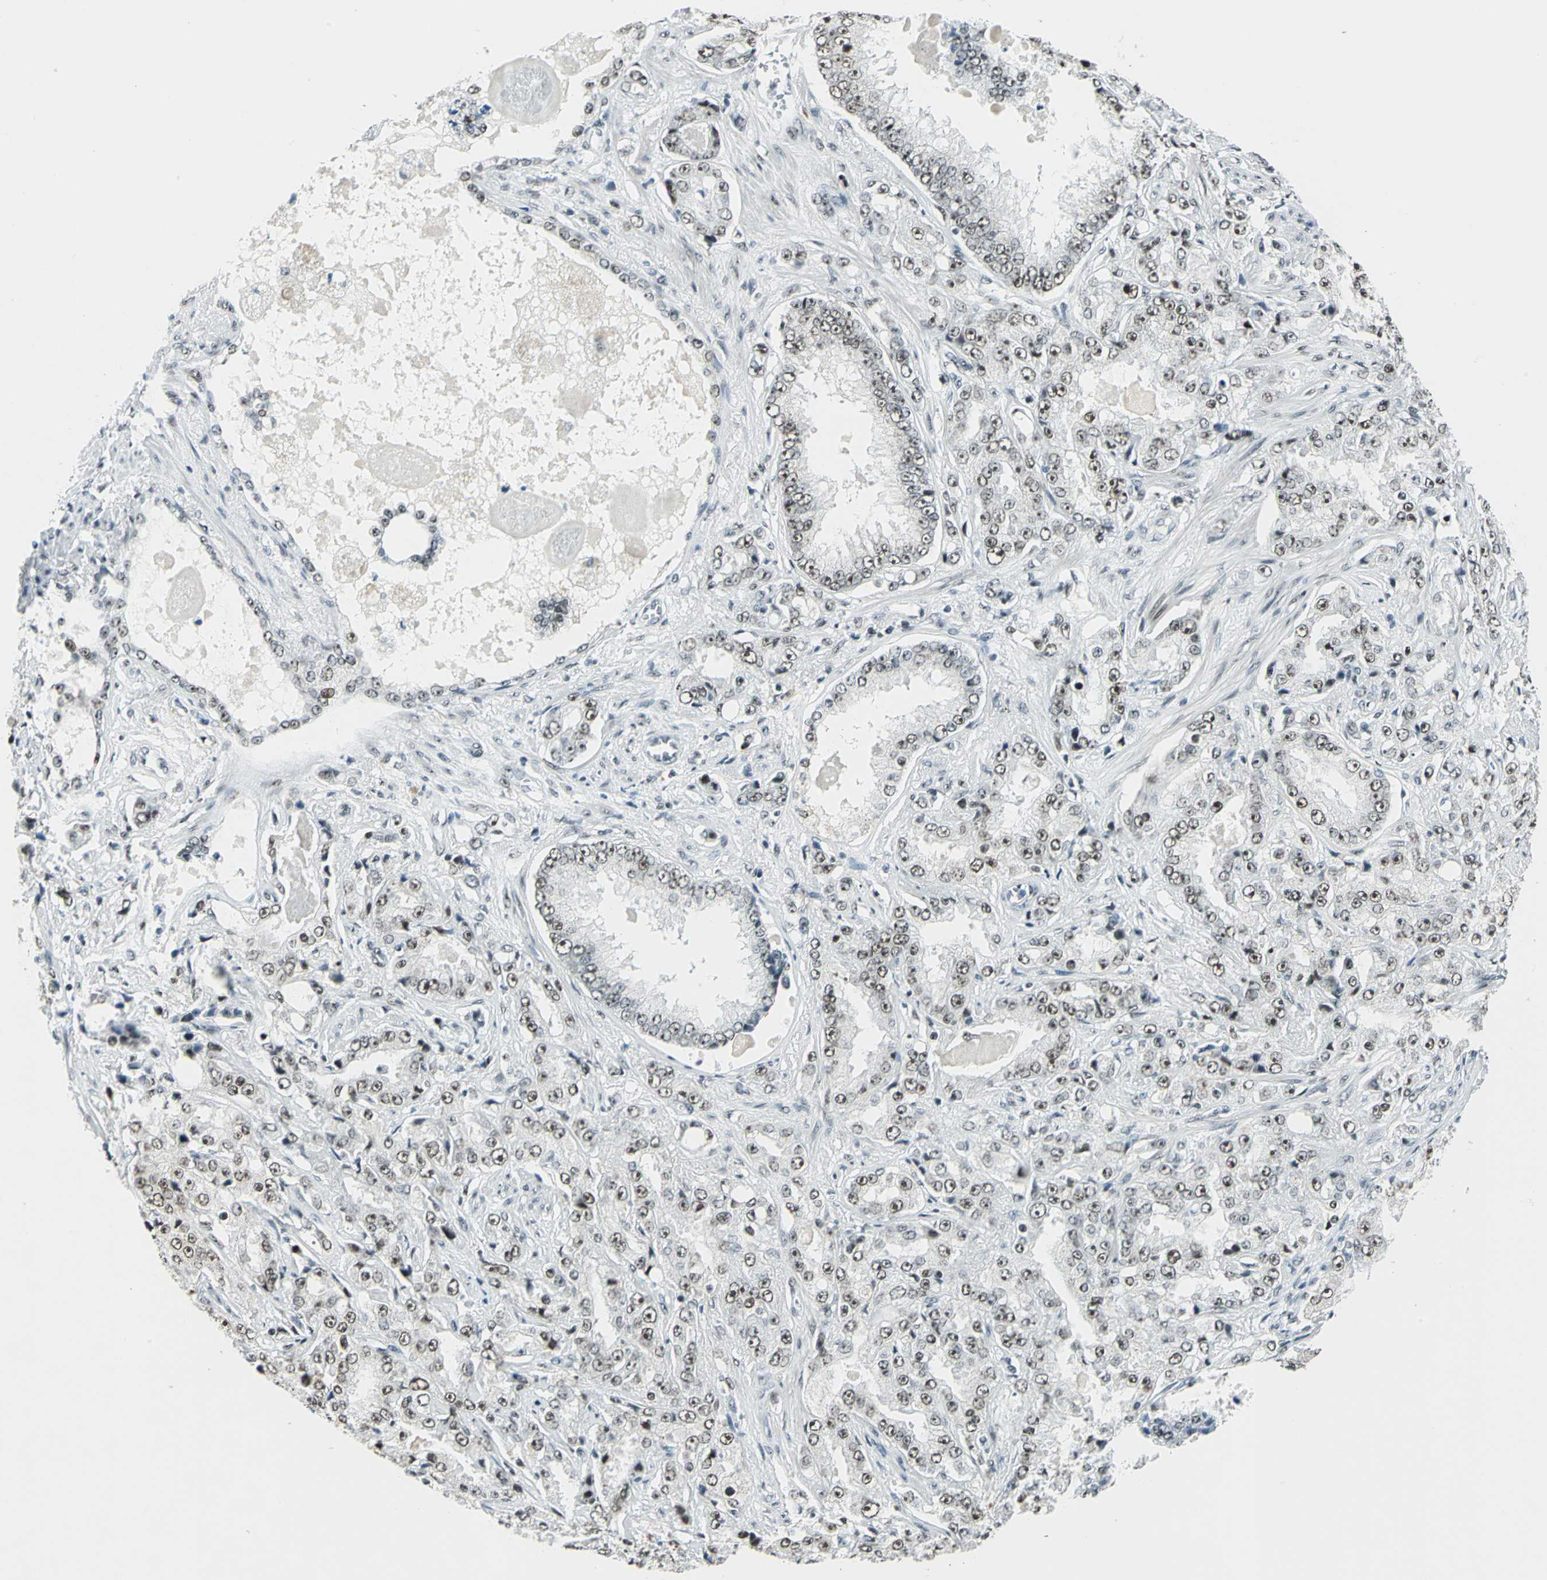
{"staining": {"intensity": "moderate", "quantity": ">75%", "location": "nuclear"}, "tissue": "prostate cancer", "cell_type": "Tumor cells", "image_type": "cancer", "snomed": [{"axis": "morphology", "description": "Adenocarcinoma, High grade"}, {"axis": "topography", "description": "Prostate"}], "caption": "The micrograph reveals a brown stain indicating the presence of a protein in the nuclear of tumor cells in high-grade adenocarcinoma (prostate).", "gene": "KAT6B", "patient": {"sex": "male", "age": 73}}